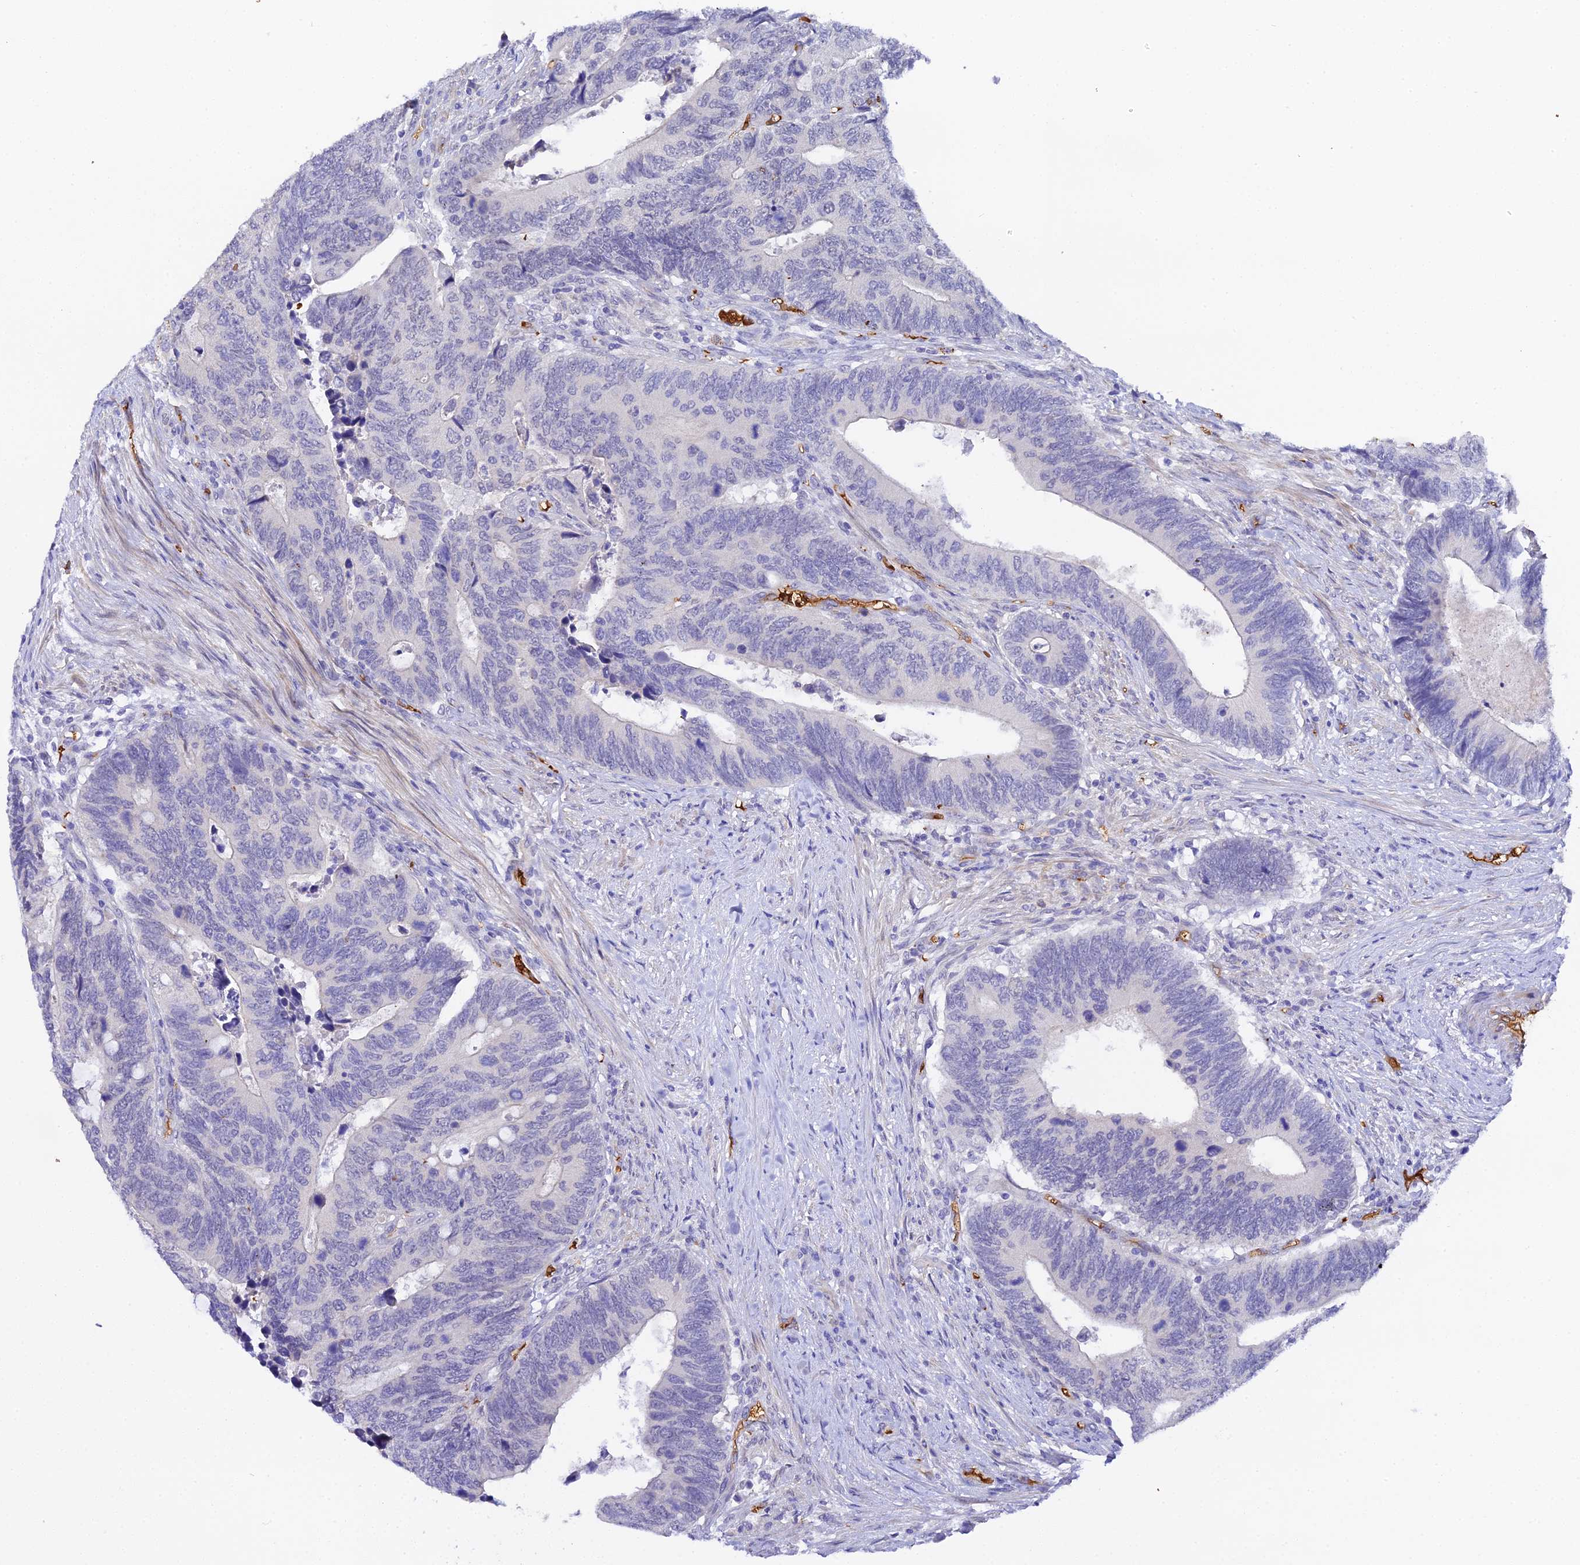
{"staining": {"intensity": "negative", "quantity": "none", "location": "none"}, "tissue": "colorectal cancer", "cell_type": "Tumor cells", "image_type": "cancer", "snomed": [{"axis": "morphology", "description": "Adenocarcinoma, NOS"}, {"axis": "topography", "description": "Colon"}], "caption": "High power microscopy micrograph of an IHC micrograph of colorectal cancer, revealing no significant positivity in tumor cells.", "gene": "CFAP45", "patient": {"sex": "male", "age": 87}}